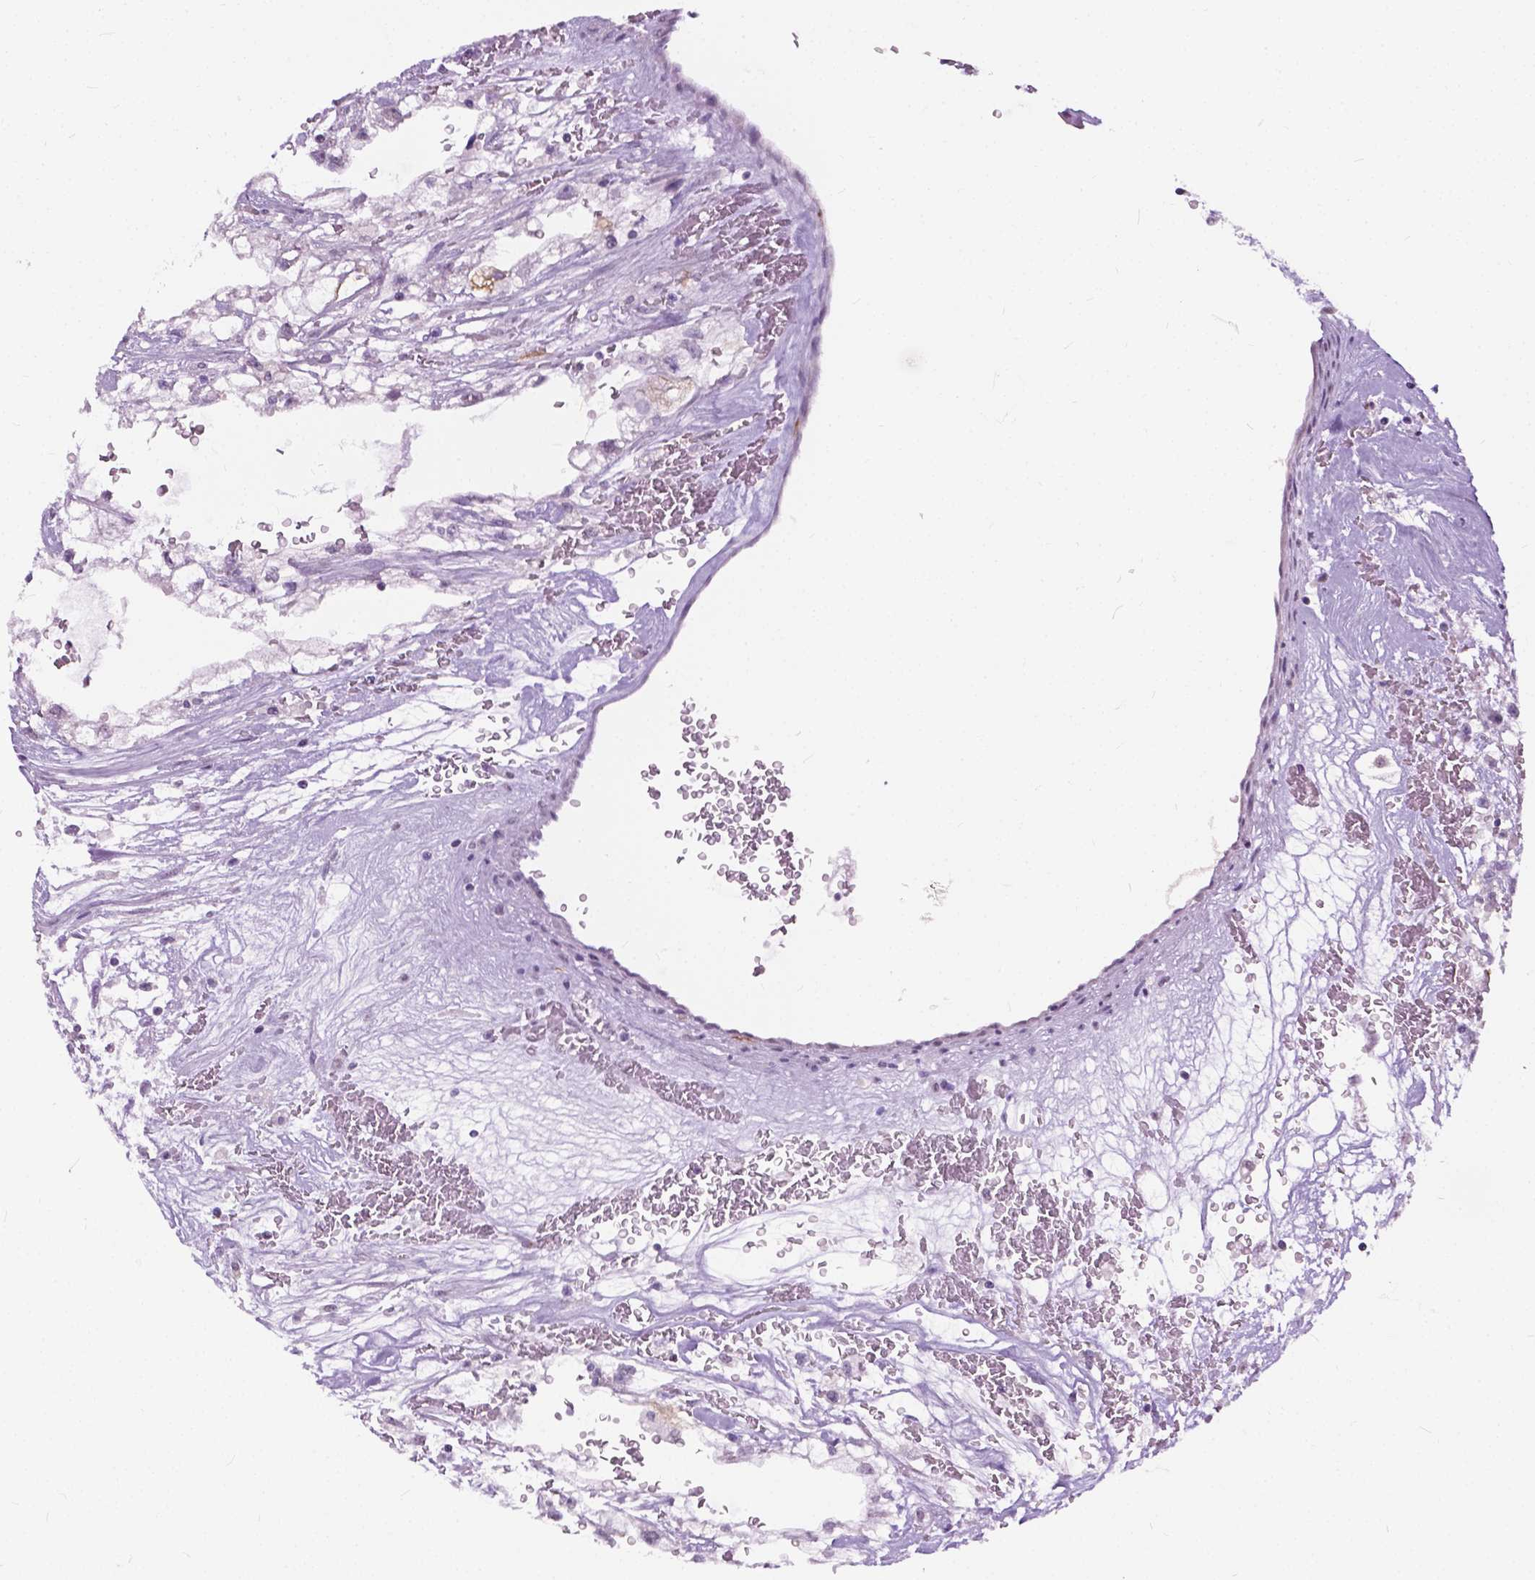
{"staining": {"intensity": "negative", "quantity": "none", "location": "none"}, "tissue": "renal cancer", "cell_type": "Tumor cells", "image_type": "cancer", "snomed": [{"axis": "morphology", "description": "Adenocarcinoma, NOS"}, {"axis": "topography", "description": "Kidney"}], "caption": "IHC photomicrograph of neoplastic tissue: human renal cancer (adenocarcinoma) stained with DAB (3,3'-diaminobenzidine) shows no significant protein staining in tumor cells.", "gene": "GPR37L1", "patient": {"sex": "male", "age": 59}}